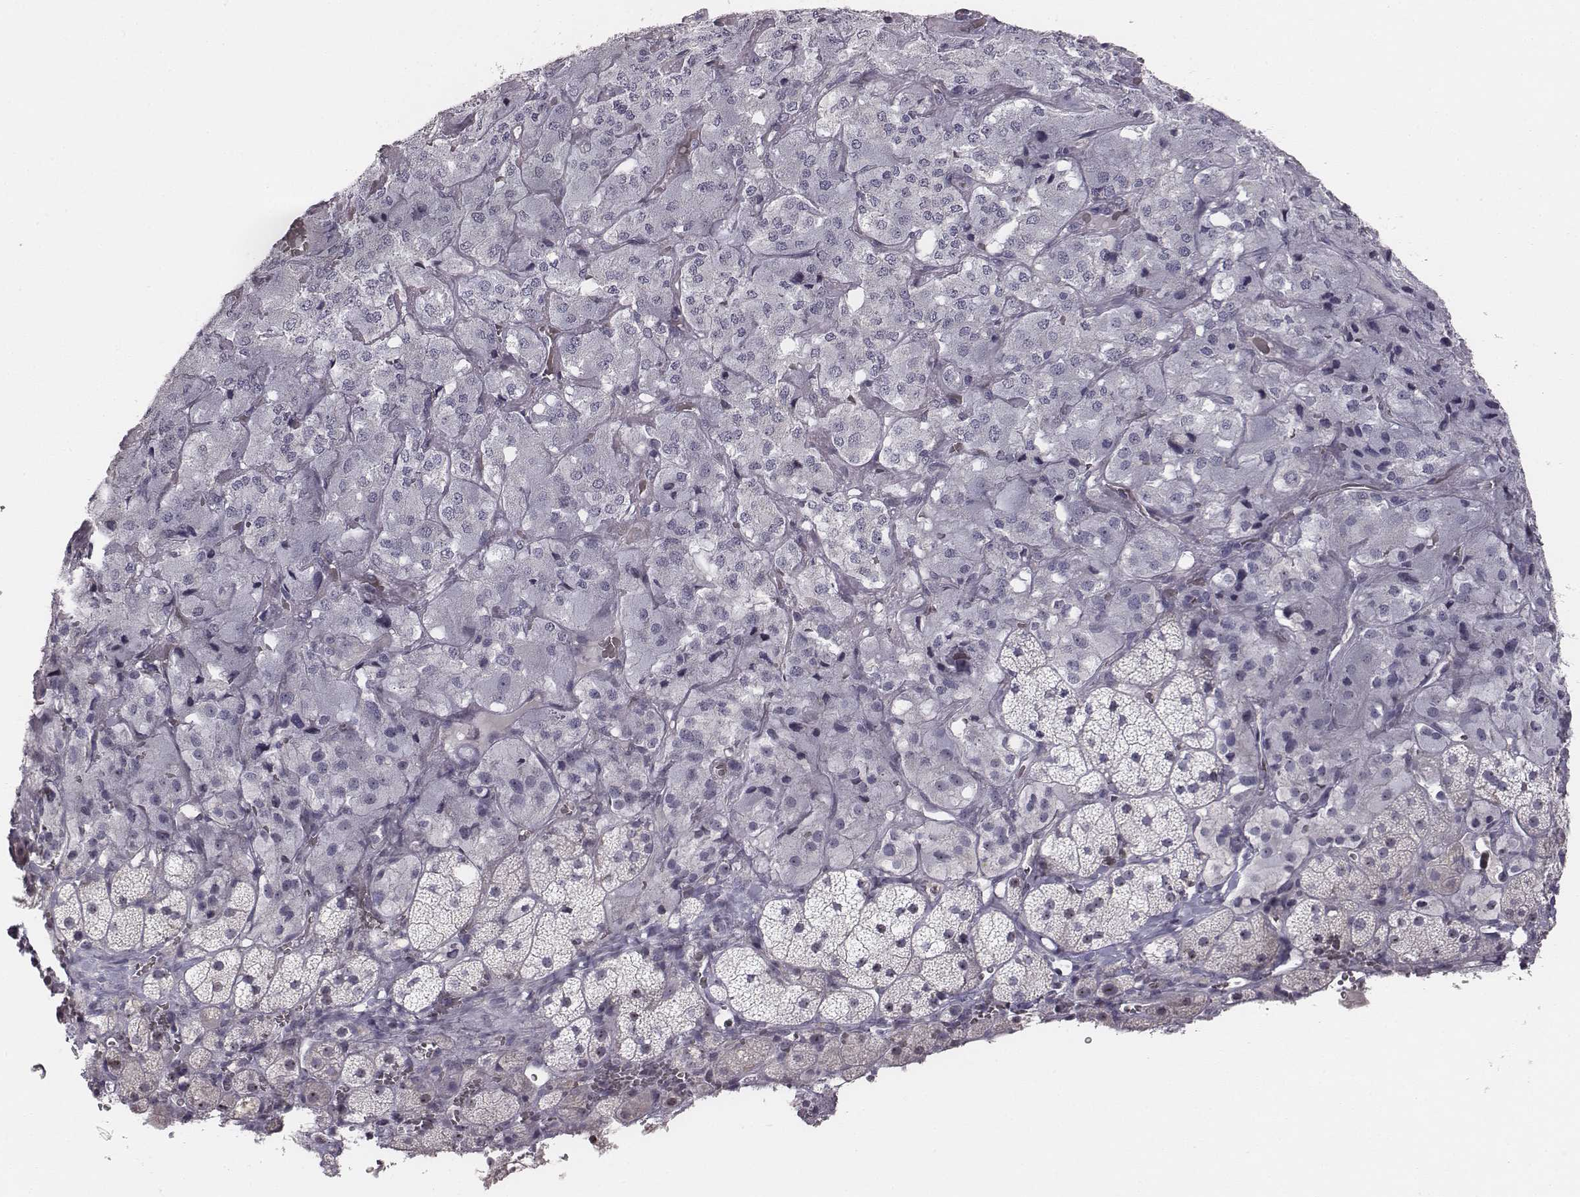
{"staining": {"intensity": "negative", "quantity": "none", "location": "none"}, "tissue": "adrenal gland", "cell_type": "Glandular cells", "image_type": "normal", "snomed": [{"axis": "morphology", "description": "Normal tissue, NOS"}, {"axis": "topography", "description": "Adrenal gland"}], "caption": "This is an immunohistochemistry micrograph of normal human adrenal gland. There is no staining in glandular cells.", "gene": "NIFK", "patient": {"sex": "male", "age": 57}}